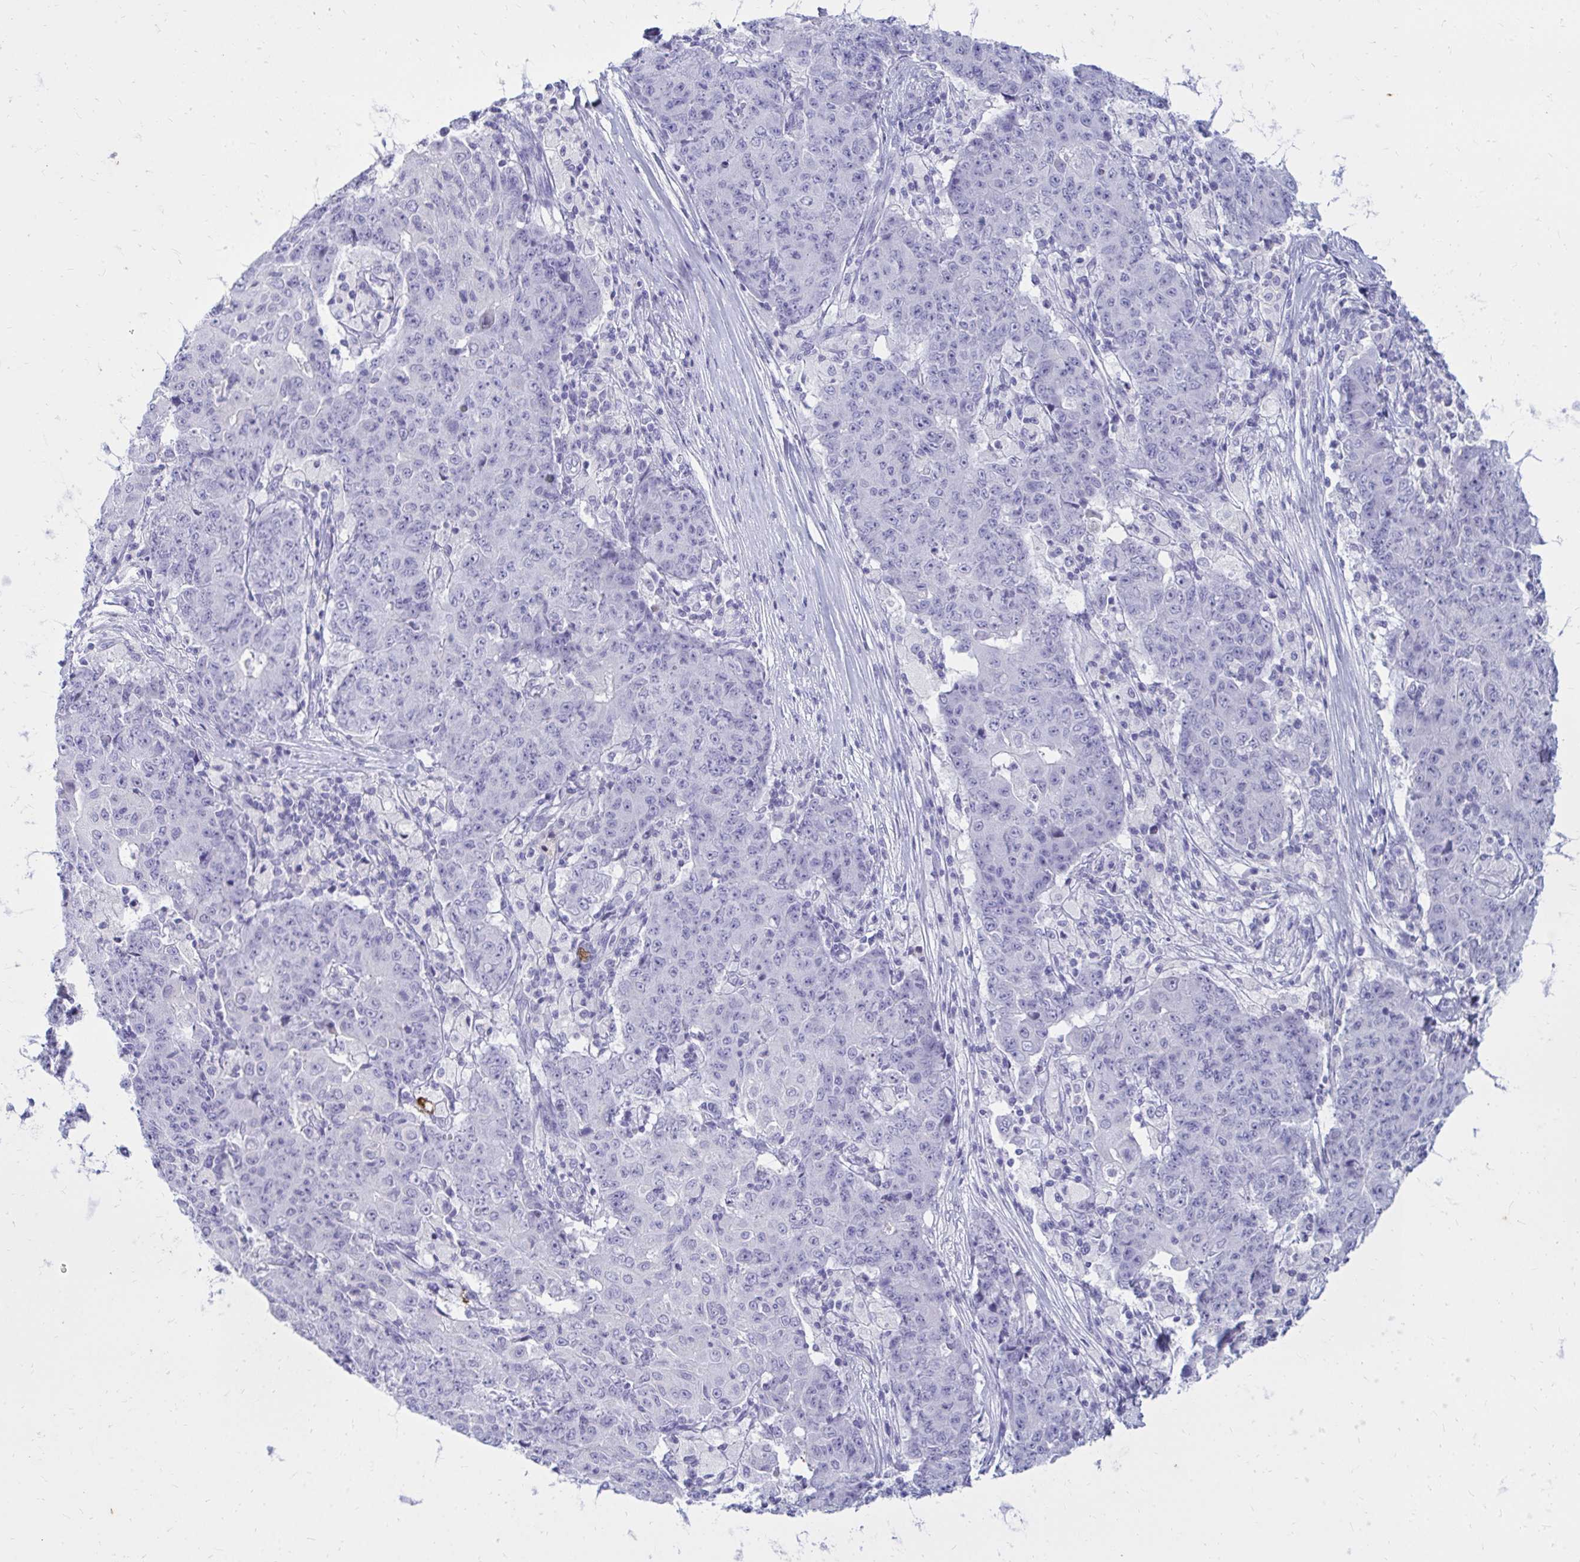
{"staining": {"intensity": "negative", "quantity": "none", "location": "none"}, "tissue": "ovarian cancer", "cell_type": "Tumor cells", "image_type": "cancer", "snomed": [{"axis": "morphology", "description": "Carcinoma, endometroid"}, {"axis": "topography", "description": "Ovary"}], "caption": "Ovarian cancer stained for a protein using immunohistochemistry (IHC) exhibits no positivity tumor cells.", "gene": "NANOGNB", "patient": {"sex": "female", "age": 42}}